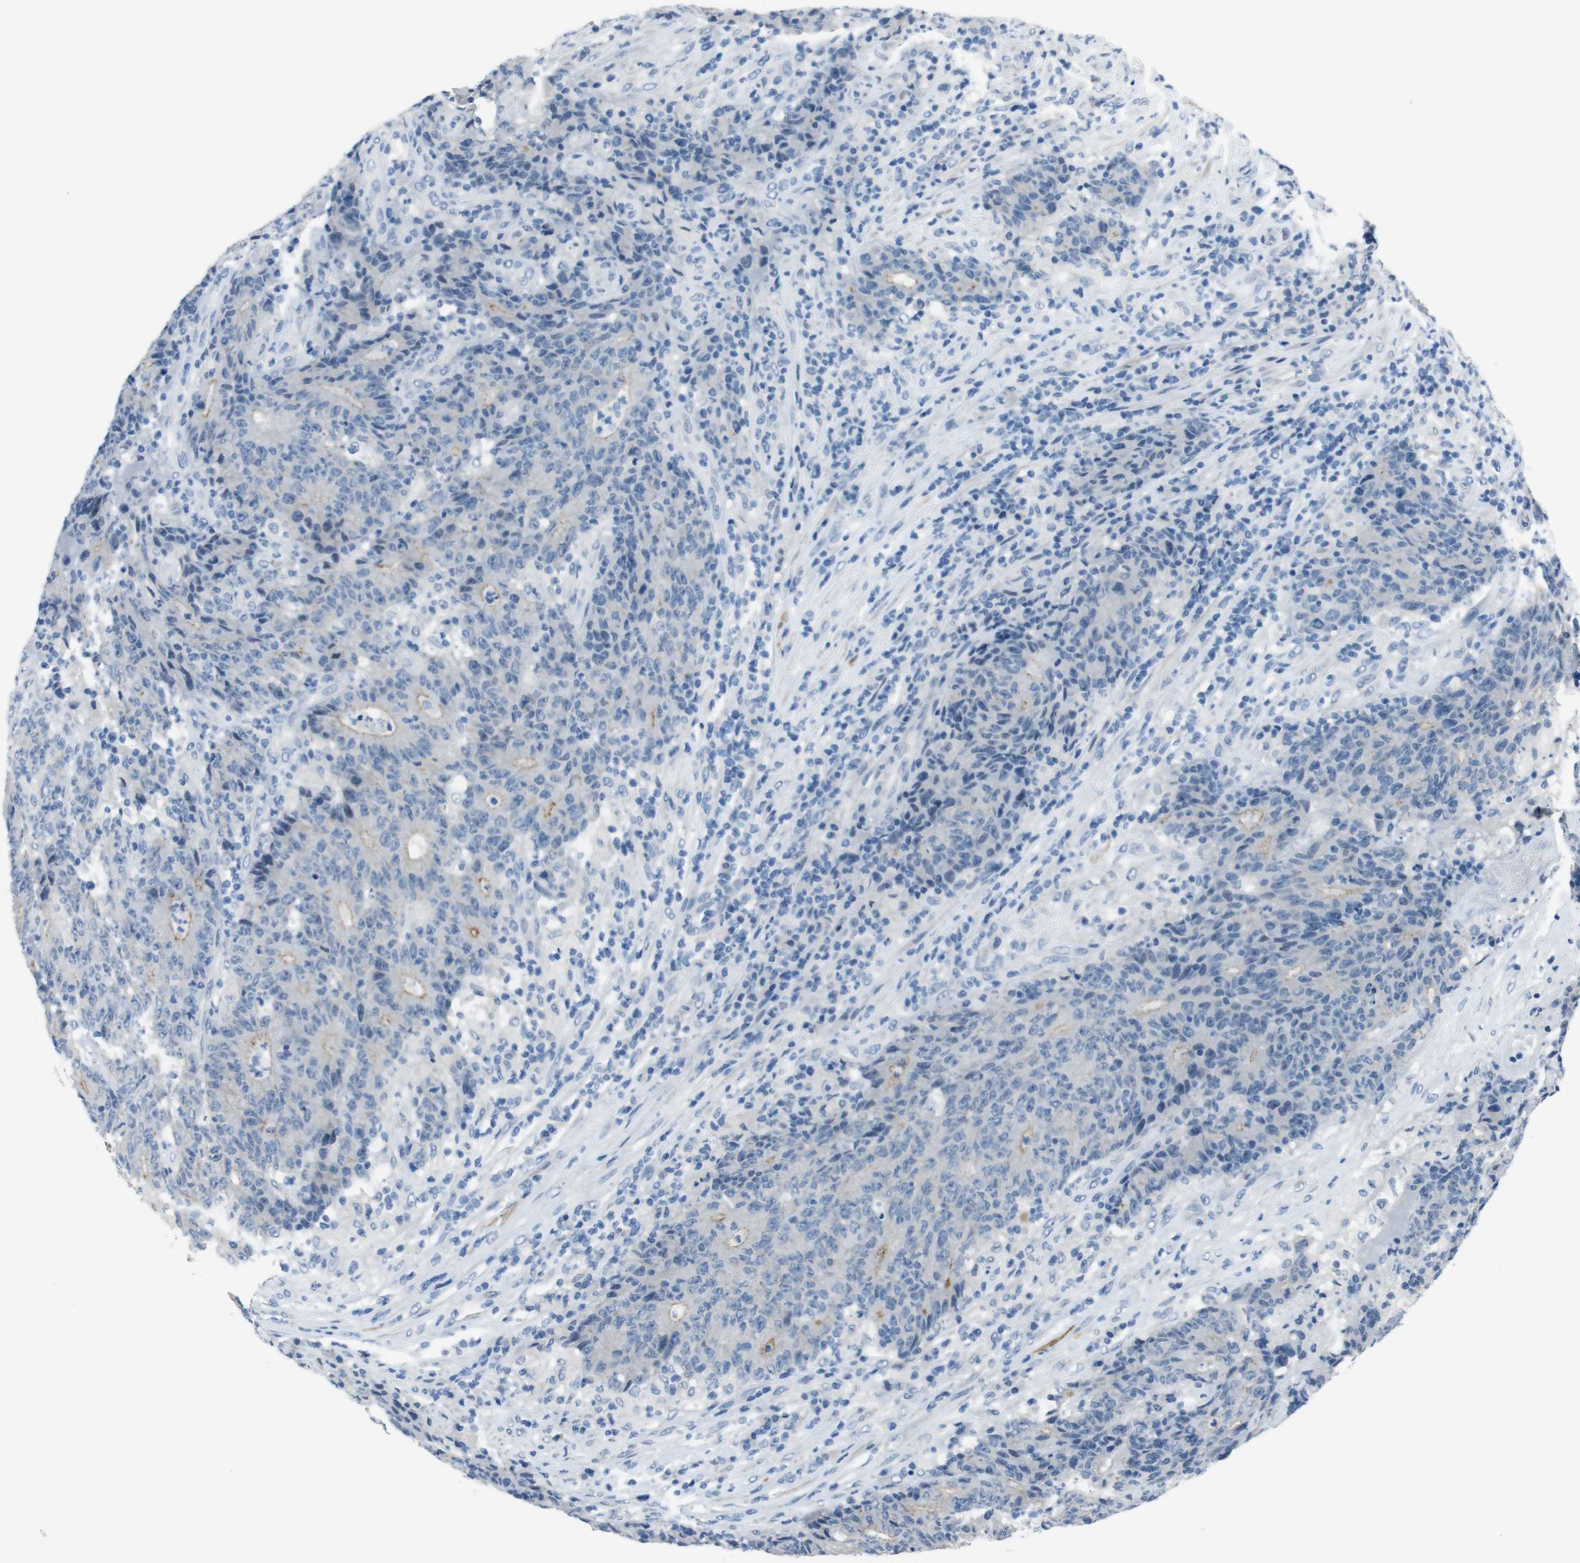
{"staining": {"intensity": "weak", "quantity": "<25%", "location": "cytoplasmic/membranous"}, "tissue": "colorectal cancer", "cell_type": "Tumor cells", "image_type": "cancer", "snomed": [{"axis": "morphology", "description": "Normal tissue, NOS"}, {"axis": "morphology", "description": "Adenocarcinoma, NOS"}, {"axis": "topography", "description": "Colon"}], "caption": "This is a micrograph of immunohistochemistry (IHC) staining of colorectal adenocarcinoma, which shows no expression in tumor cells.", "gene": "HRH2", "patient": {"sex": "female", "age": 75}}